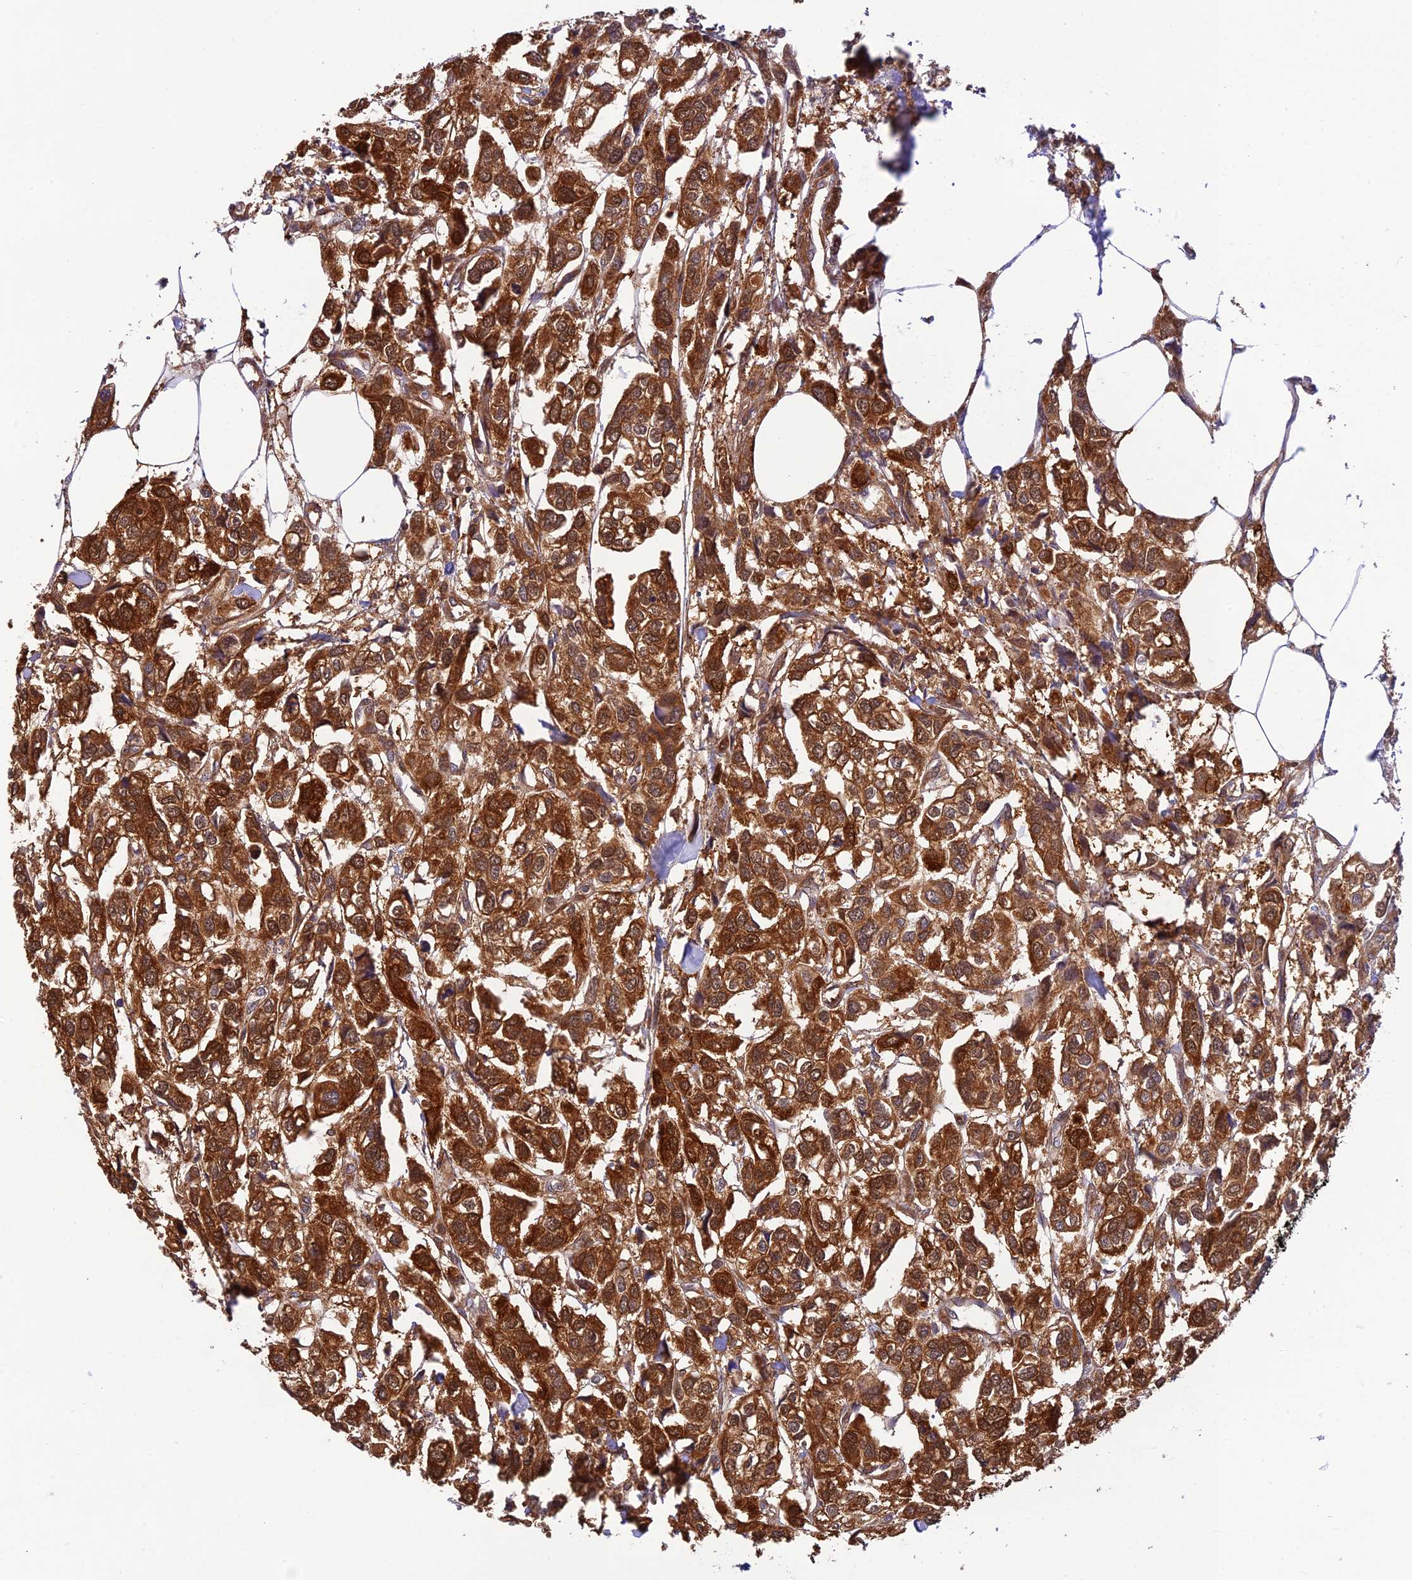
{"staining": {"intensity": "strong", "quantity": ">75%", "location": "cytoplasmic/membranous"}, "tissue": "urothelial cancer", "cell_type": "Tumor cells", "image_type": "cancer", "snomed": [{"axis": "morphology", "description": "Urothelial carcinoma, High grade"}, {"axis": "topography", "description": "Urinary bladder"}], "caption": "The image shows staining of urothelial cancer, revealing strong cytoplasmic/membranous protein positivity (brown color) within tumor cells.", "gene": "EVI5L", "patient": {"sex": "male", "age": 67}}